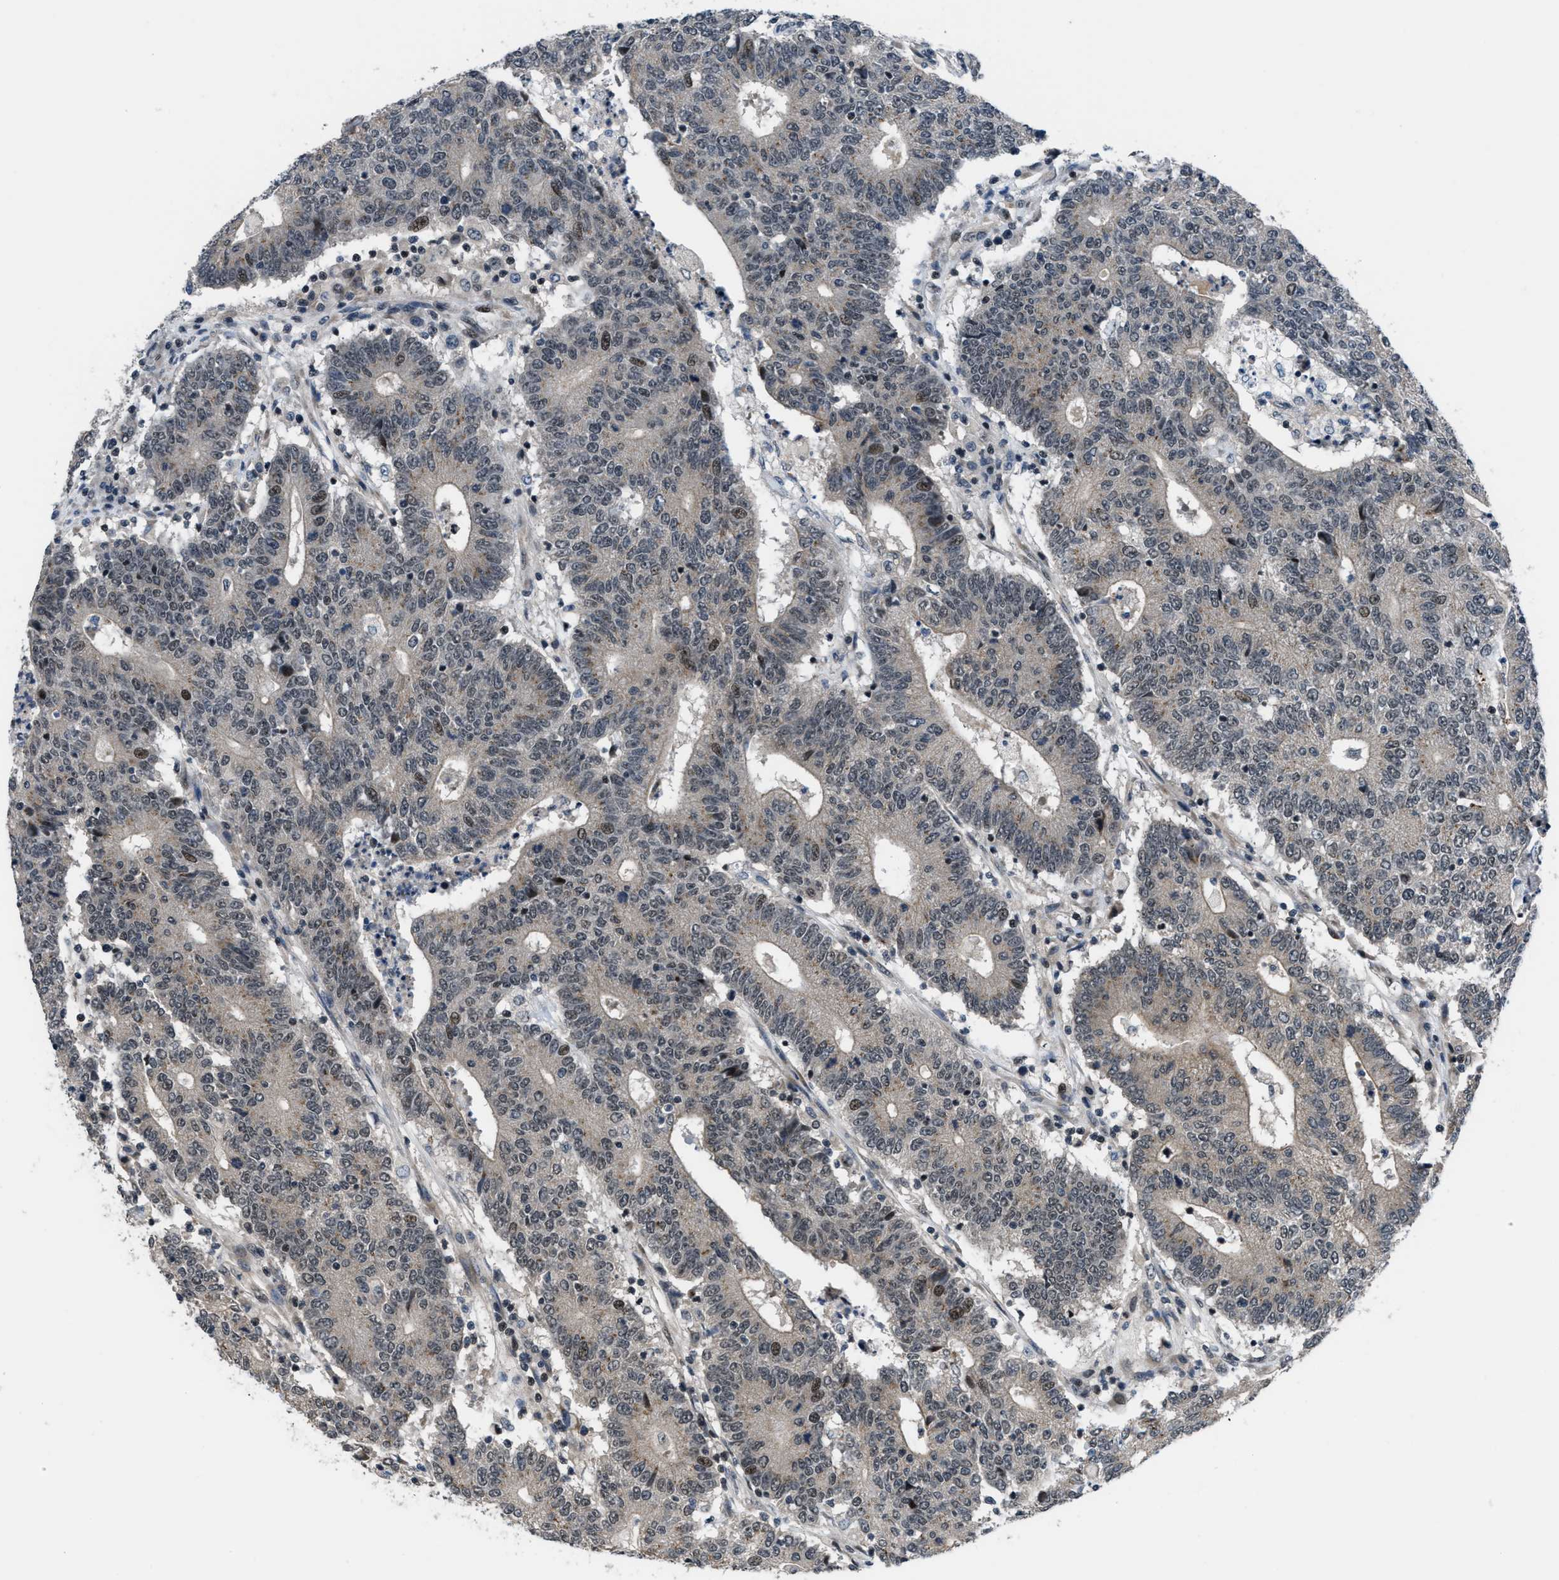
{"staining": {"intensity": "moderate", "quantity": "<25%", "location": "cytoplasmic/membranous,nuclear"}, "tissue": "colorectal cancer", "cell_type": "Tumor cells", "image_type": "cancer", "snomed": [{"axis": "morphology", "description": "Normal tissue, NOS"}, {"axis": "morphology", "description": "Adenocarcinoma, NOS"}, {"axis": "topography", "description": "Colon"}], "caption": "Human colorectal adenocarcinoma stained for a protein (brown) displays moderate cytoplasmic/membranous and nuclear positive positivity in about <25% of tumor cells.", "gene": "SETD5", "patient": {"sex": "female", "age": 75}}